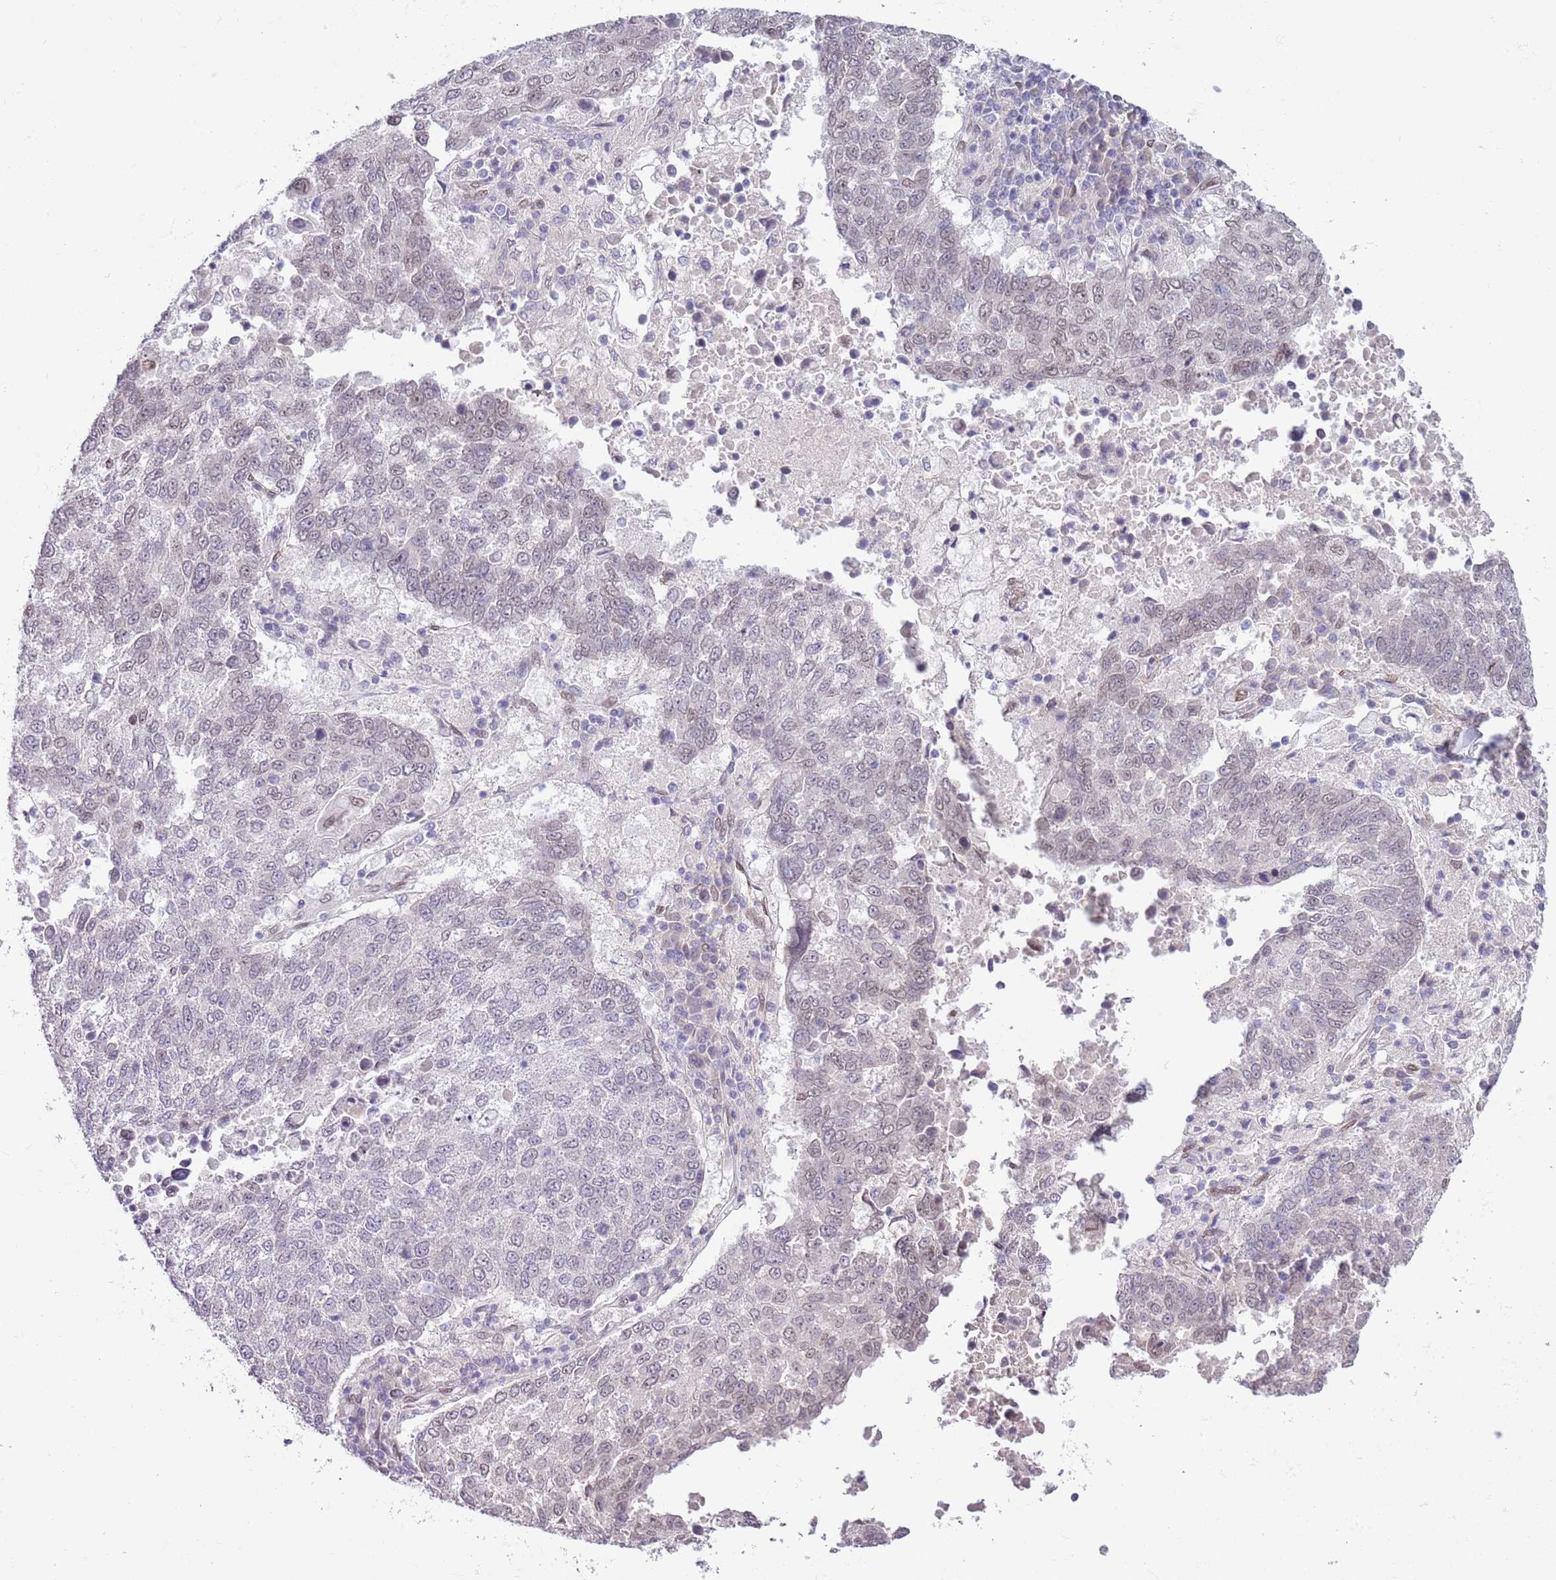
{"staining": {"intensity": "negative", "quantity": "none", "location": "none"}, "tissue": "lung cancer", "cell_type": "Tumor cells", "image_type": "cancer", "snomed": [{"axis": "morphology", "description": "Squamous cell carcinoma, NOS"}, {"axis": "topography", "description": "Lung"}], "caption": "IHC histopathology image of human lung squamous cell carcinoma stained for a protein (brown), which demonstrates no staining in tumor cells.", "gene": "ZGLP1", "patient": {"sex": "male", "age": 73}}